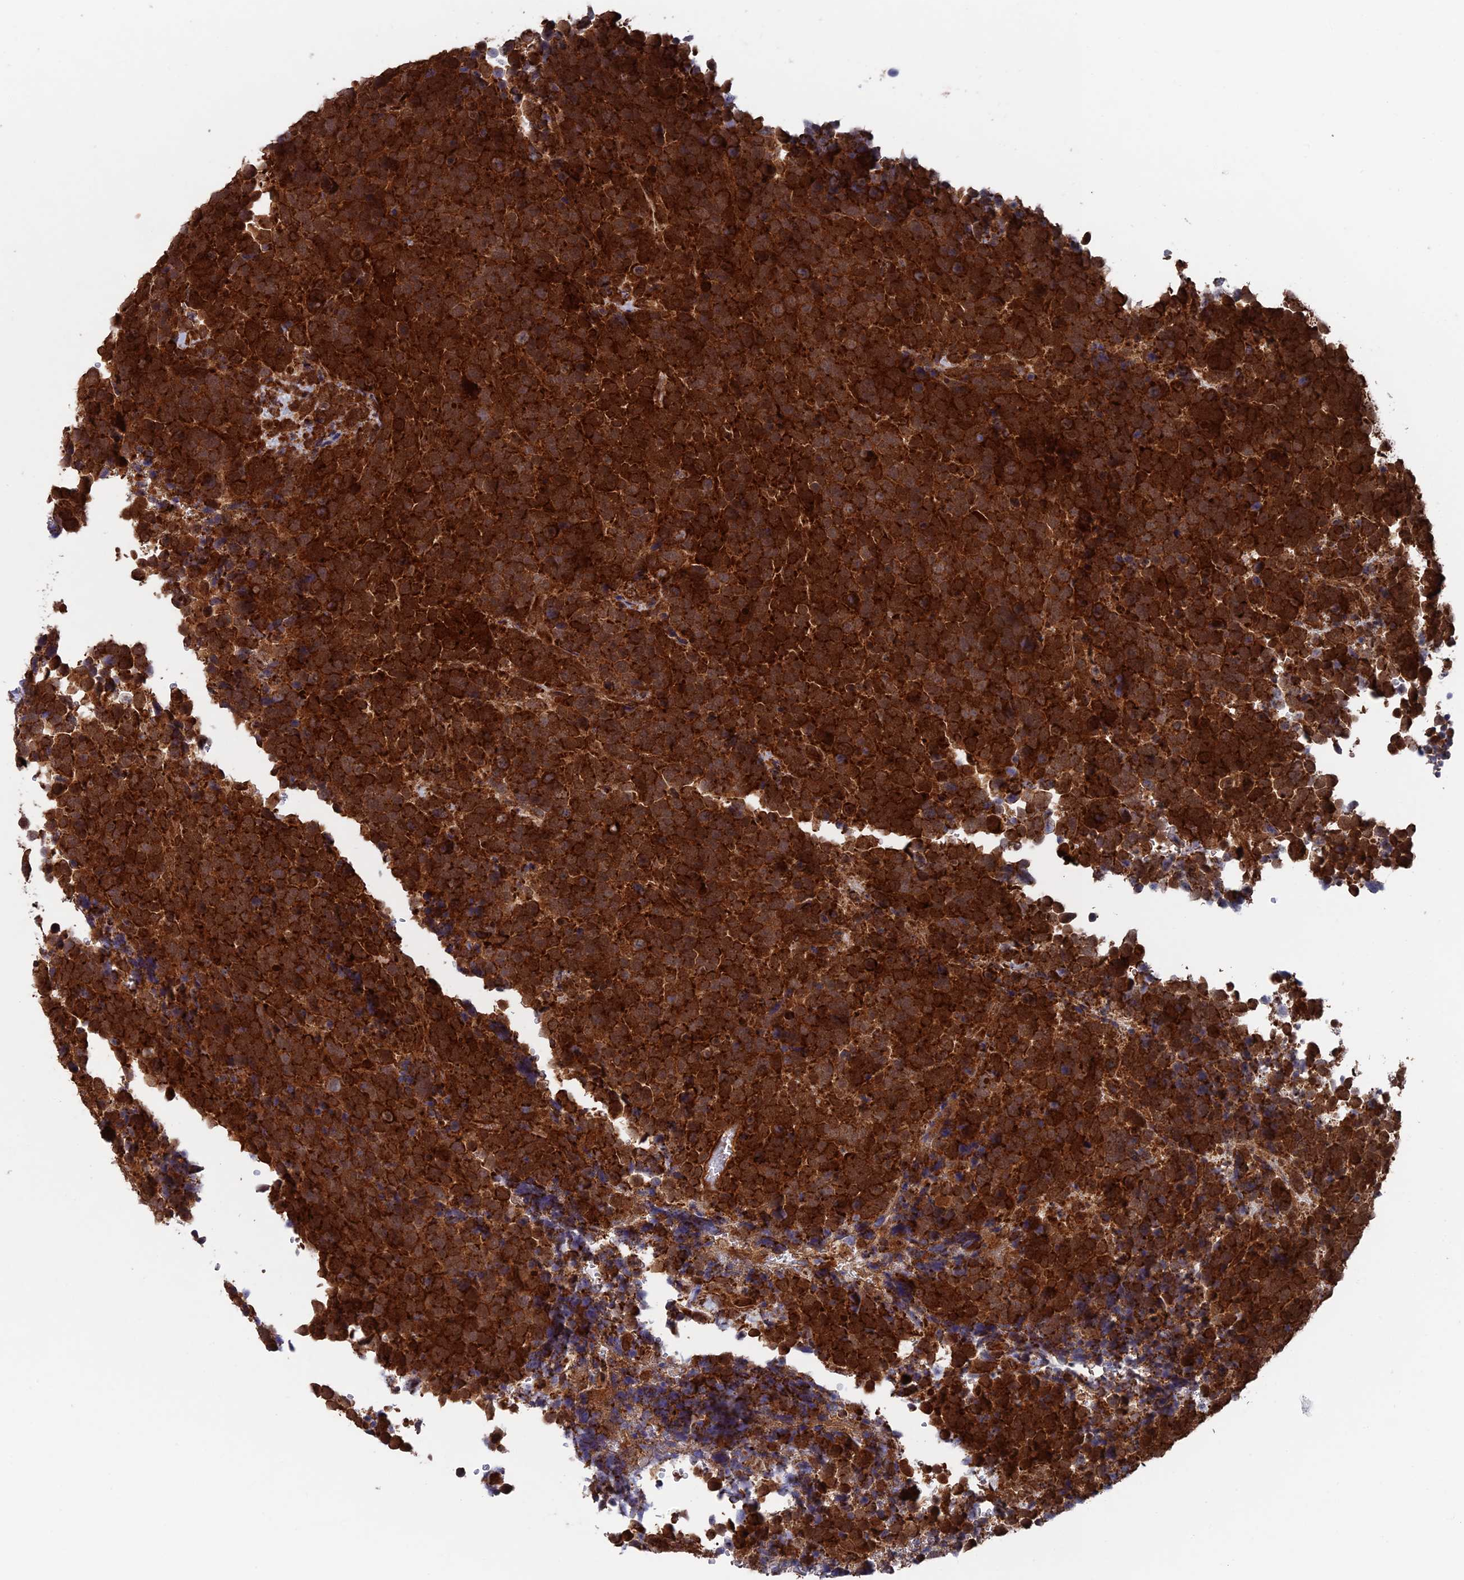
{"staining": {"intensity": "strong", "quantity": ">75%", "location": "cytoplasmic/membranous"}, "tissue": "urothelial cancer", "cell_type": "Tumor cells", "image_type": "cancer", "snomed": [{"axis": "morphology", "description": "Urothelial carcinoma, High grade"}, {"axis": "topography", "description": "Urinary bladder"}], "caption": "Protein expression analysis of urothelial carcinoma (high-grade) exhibits strong cytoplasmic/membranous expression in approximately >75% of tumor cells.", "gene": "DTYMK", "patient": {"sex": "female", "age": 82}}